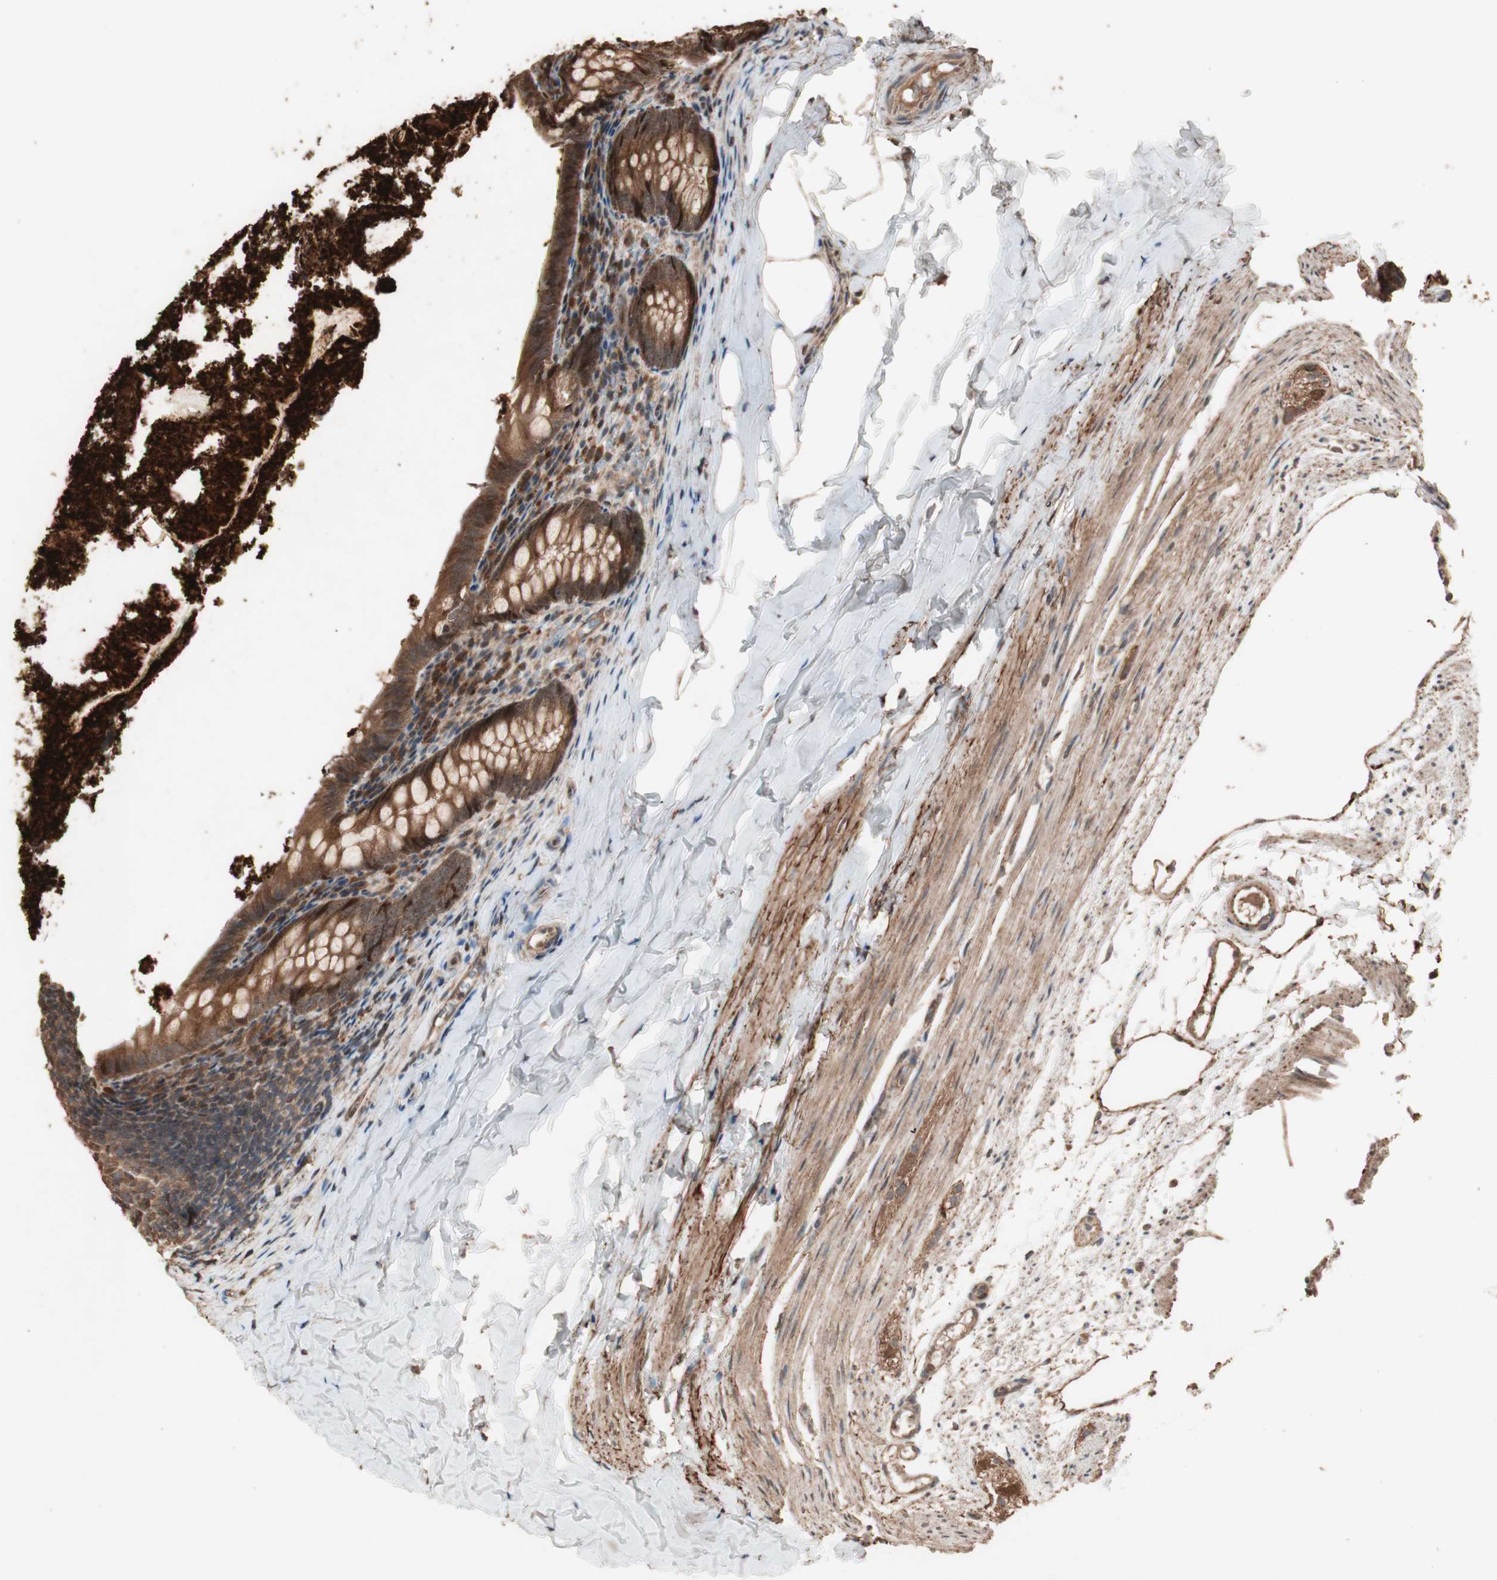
{"staining": {"intensity": "strong", "quantity": ">75%", "location": "cytoplasmic/membranous"}, "tissue": "appendix", "cell_type": "Glandular cells", "image_type": "normal", "snomed": [{"axis": "morphology", "description": "Normal tissue, NOS"}, {"axis": "topography", "description": "Appendix"}], "caption": "Appendix stained with IHC reveals strong cytoplasmic/membranous expression in approximately >75% of glandular cells.", "gene": "USP20", "patient": {"sex": "female", "age": 10}}